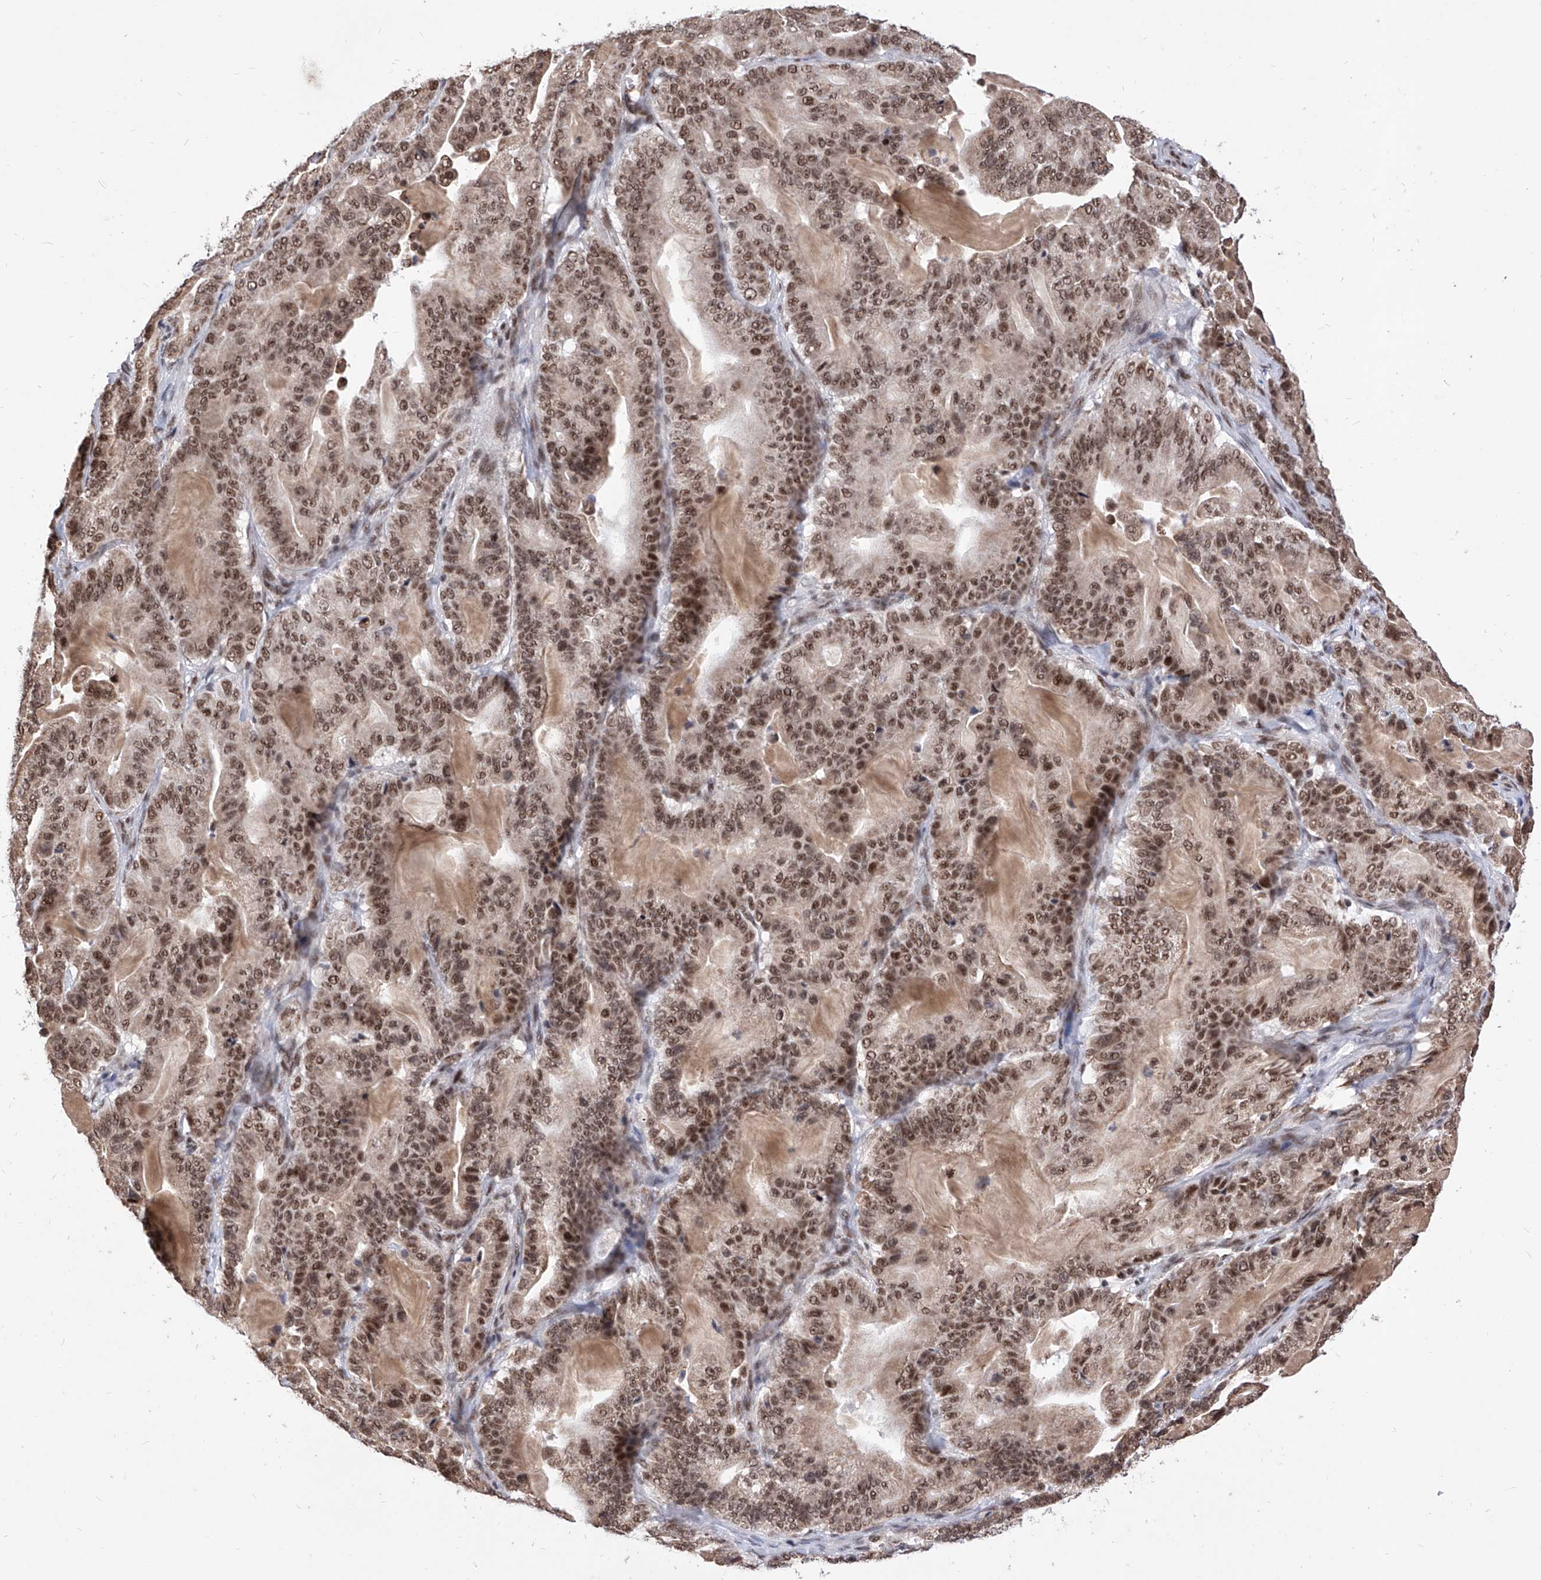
{"staining": {"intensity": "moderate", "quantity": ">75%", "location": "cytoplasmic/membranous,nuclear"}, "tissue": "pancreatic cancer", "cell_type": "Tumor cells", "image_type": "cancer", "snomed": [{"axis": "morphology", "description": "Adenocarcinoma, NOS"}, {"axis": "topography", "description": "Pancreas"}], "caption": "Tumor cells display medium levels of moderate cytoplasmic/membranous and nuclear staining in about >75% of cells in human pancreatic cancer. (DAB (3,3'-diaminobenzidine) IHC, brown staining for protein, blue staining for nuclei).", "gene": "PHF5A", "patient": {"sex": "male", "age": 63}}